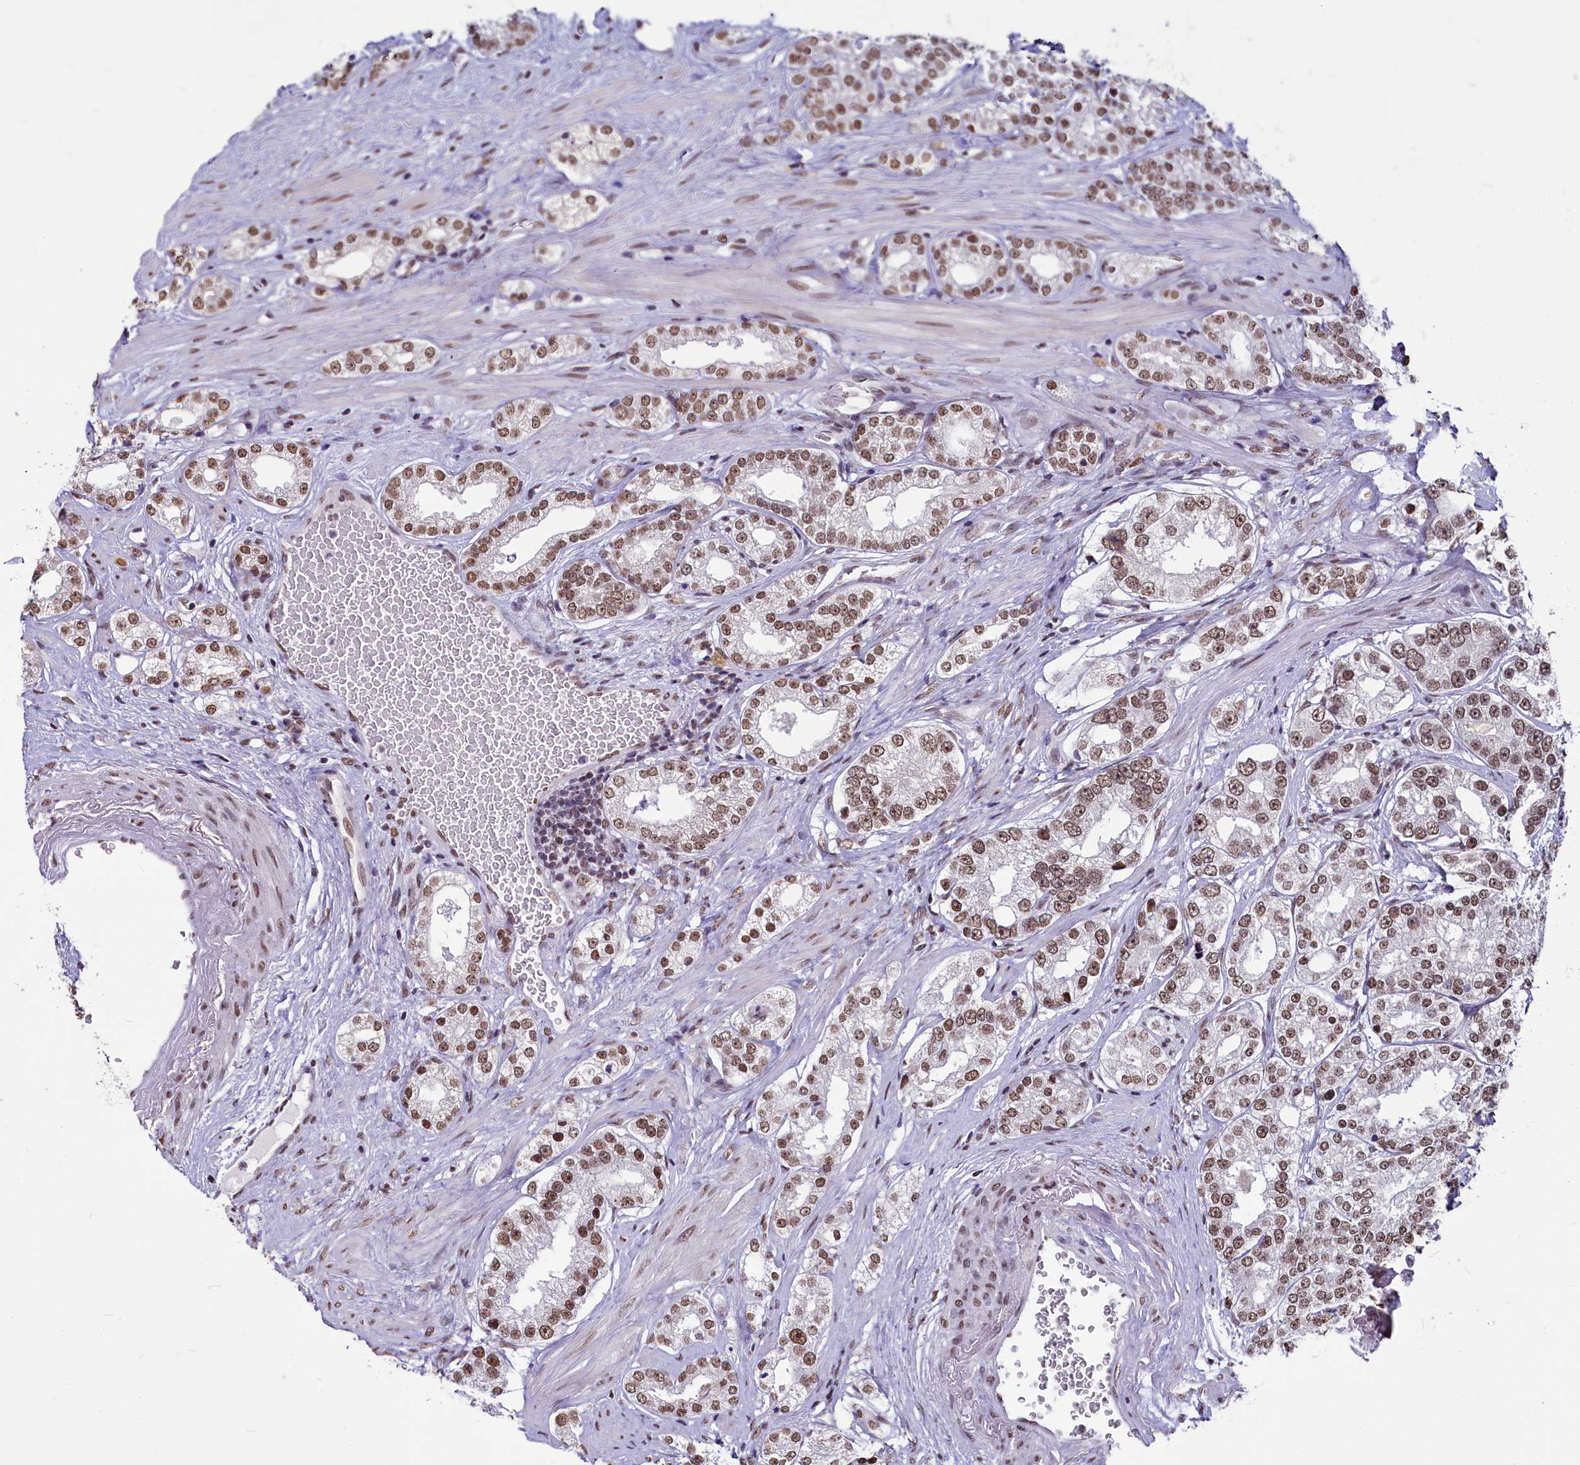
{"staining": {"intensity": "moderate", "quantity": ">75%", "location": "nuclear"}, "tissue": "prostate cancer", "cell_type": "Tumor cells", "image_type": "cancer", "snomed": [{"axis": "morphology", "description": "Normal tissue, NOS"}, {"axis": "morphology", "description": "Adenocarcinoma, High grade"}, {"axis": "topography", "description": "Prostate"}], "caption": "Immunohistochemical staining of human prostate cancer reveals medium levels of moderate nuclear protein positivity in about >75% of tumor cells.", "gene": "PARPBP", "patient": {"sex": "male", "age": 83}}